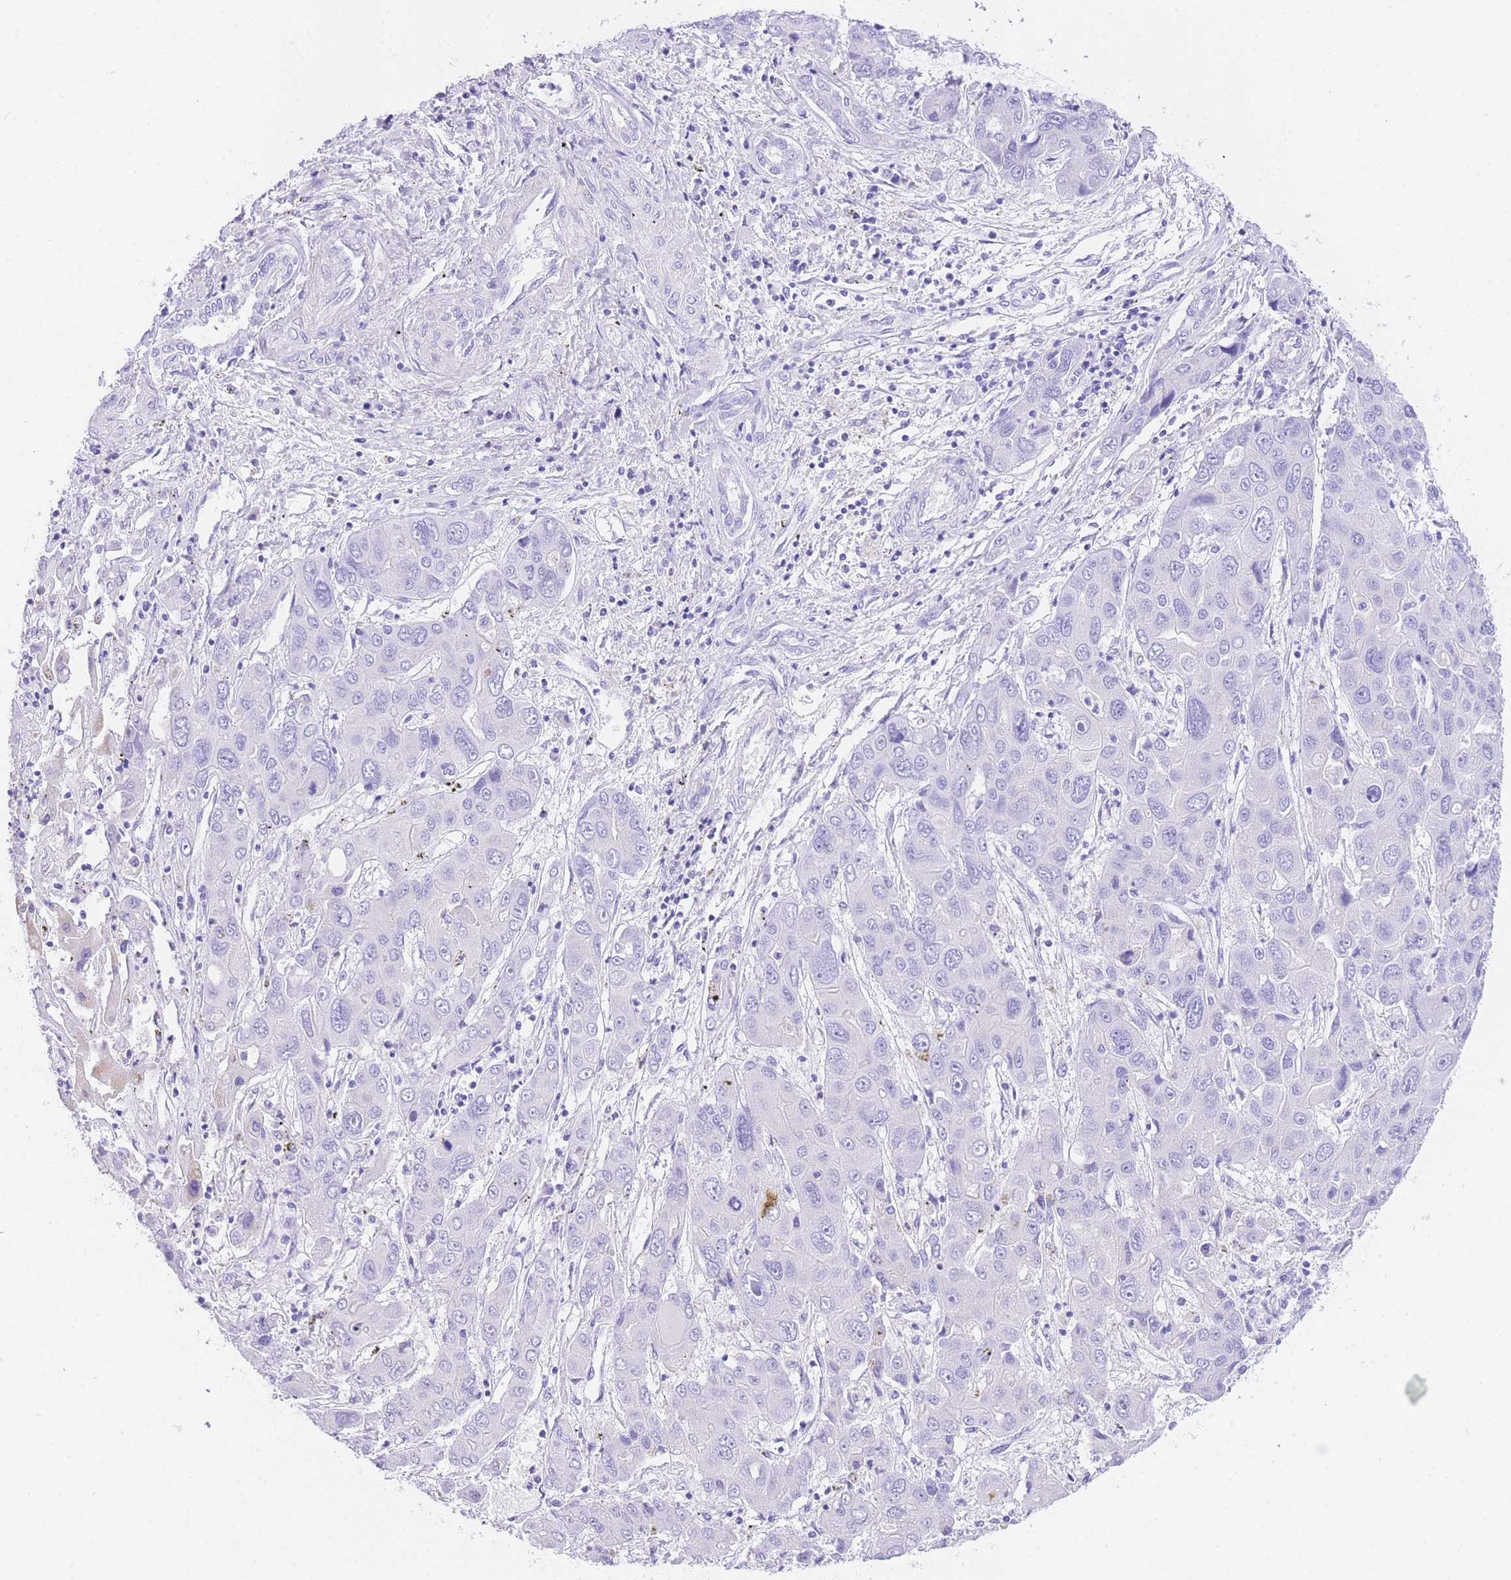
{"staining": {"intensity": "negative", "quantity": "none", "location": "none"}, "tissue": "liver cancer", "cell_type": "Tumor cells", "image_type": "cancer", "snomed": [{"axis": "morphology", "description": "Cholangiocarcinoma"}, {"axis": "topography", "description": "Liver"}], "caption": "Immunohistochemistry (IHC) image of human liver cancer (cholangiocarcinoma) stained for a protein (brown), which exhibits no expression in tumor cells.", "gene": "NKD2", "patient": {"sex": "male", "age": 67}}